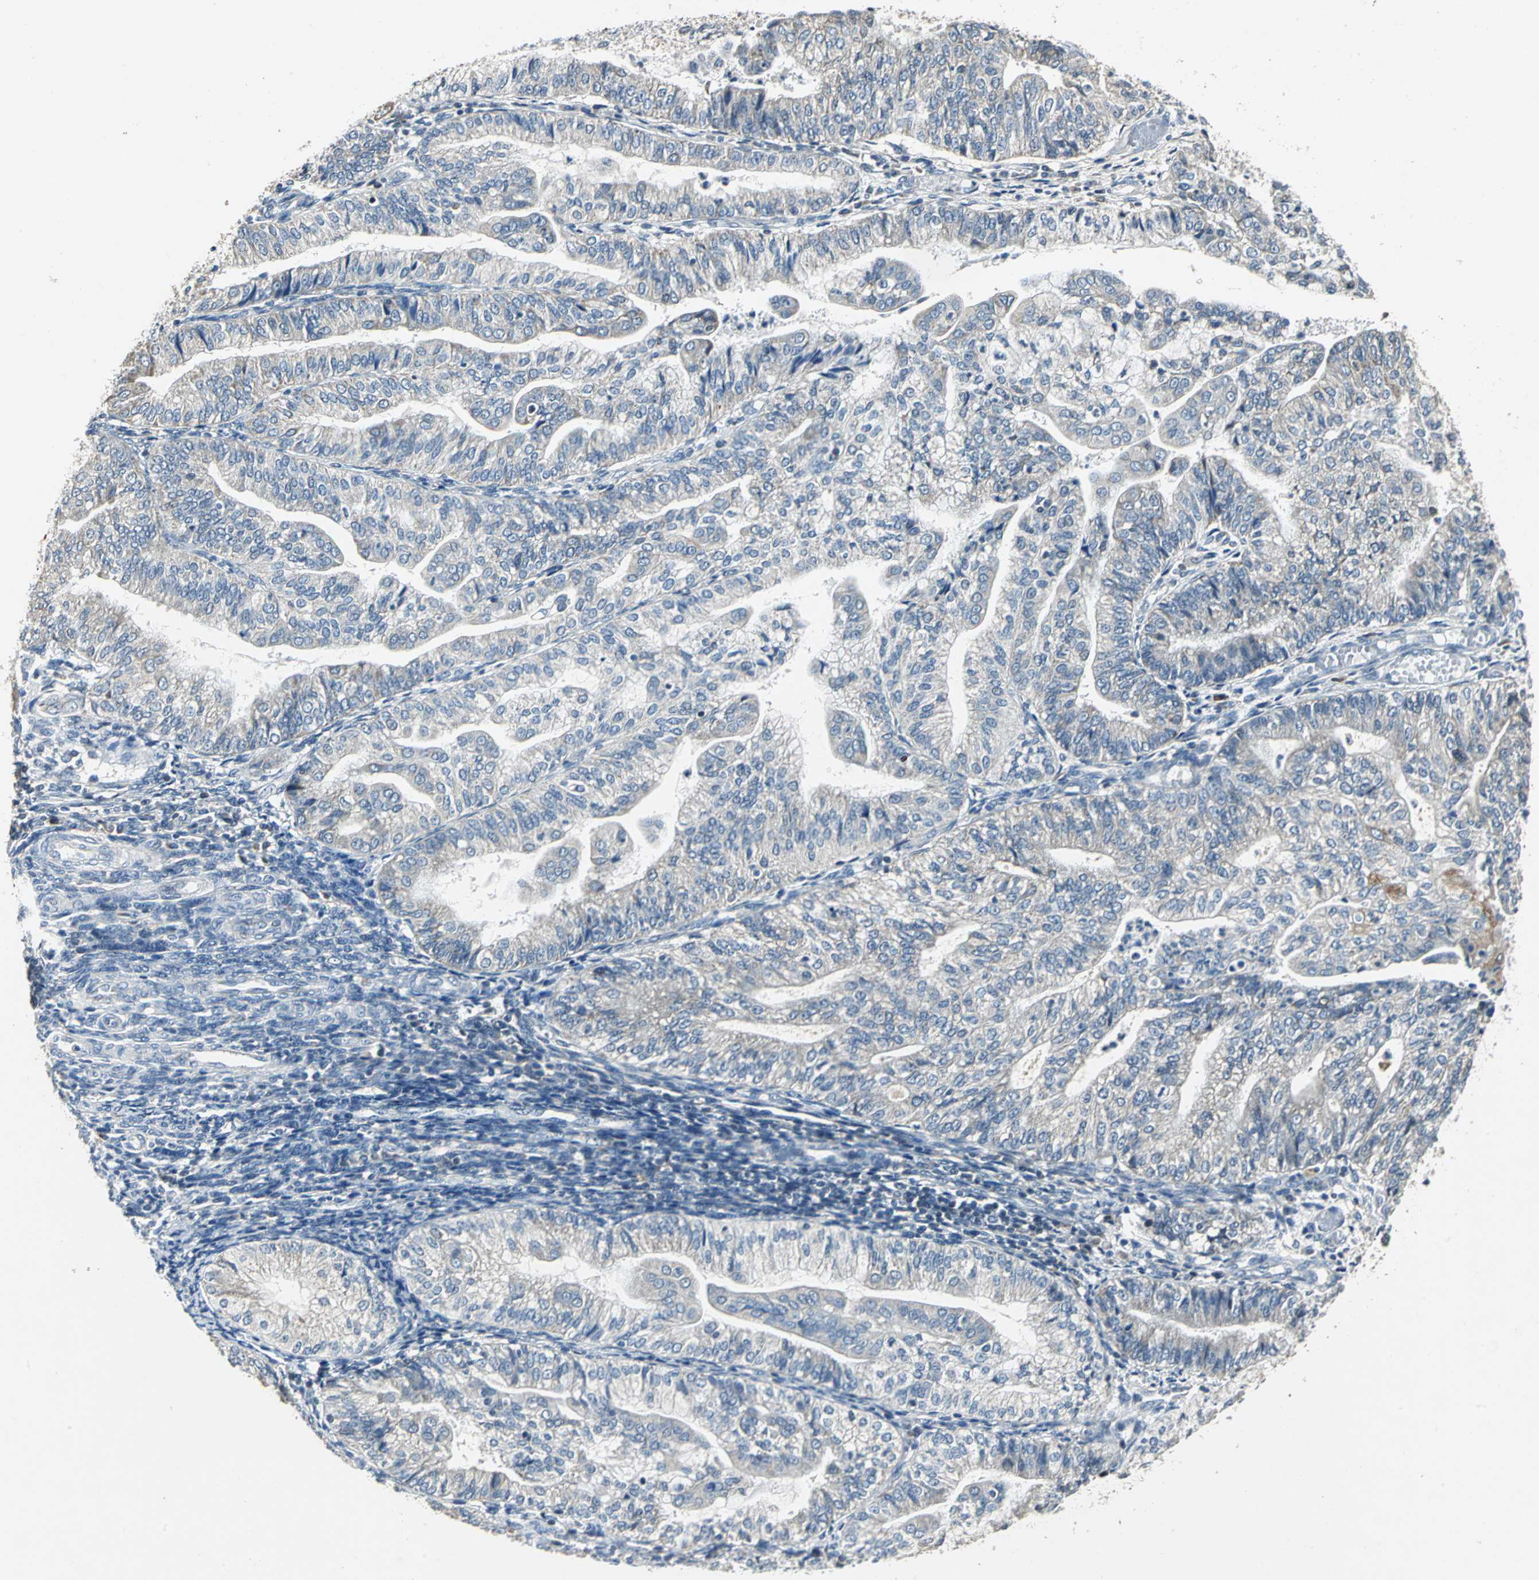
{"staining": {"intensity": "weak", "quantity": "25%-75%", "location": "cytoplasmic/membranous"}, "tissue": "endometrial cancer", "cell_type": "Tumor cells", "image_type": "cancer", "snomed": [{"axis": "morphology", "description": "Adenocarcinoma, NOS"}, {"axis": "topography", "description": "Endometrium"}], "caption": "Immunohistochemistry (IHC) (DAB (3,3'-diaminobenzidine)) staining of endometrial cancer exhibits weak cytoplasmic/membranous protein expression in approximately 25%-75% of tumor cells. (Stains: DAB in brown, nuclei in blue, Microscopy: brightfield microscopy at high magnification).", "gene": "JADE3", "patient": {"sex": "female", "age": 59}}